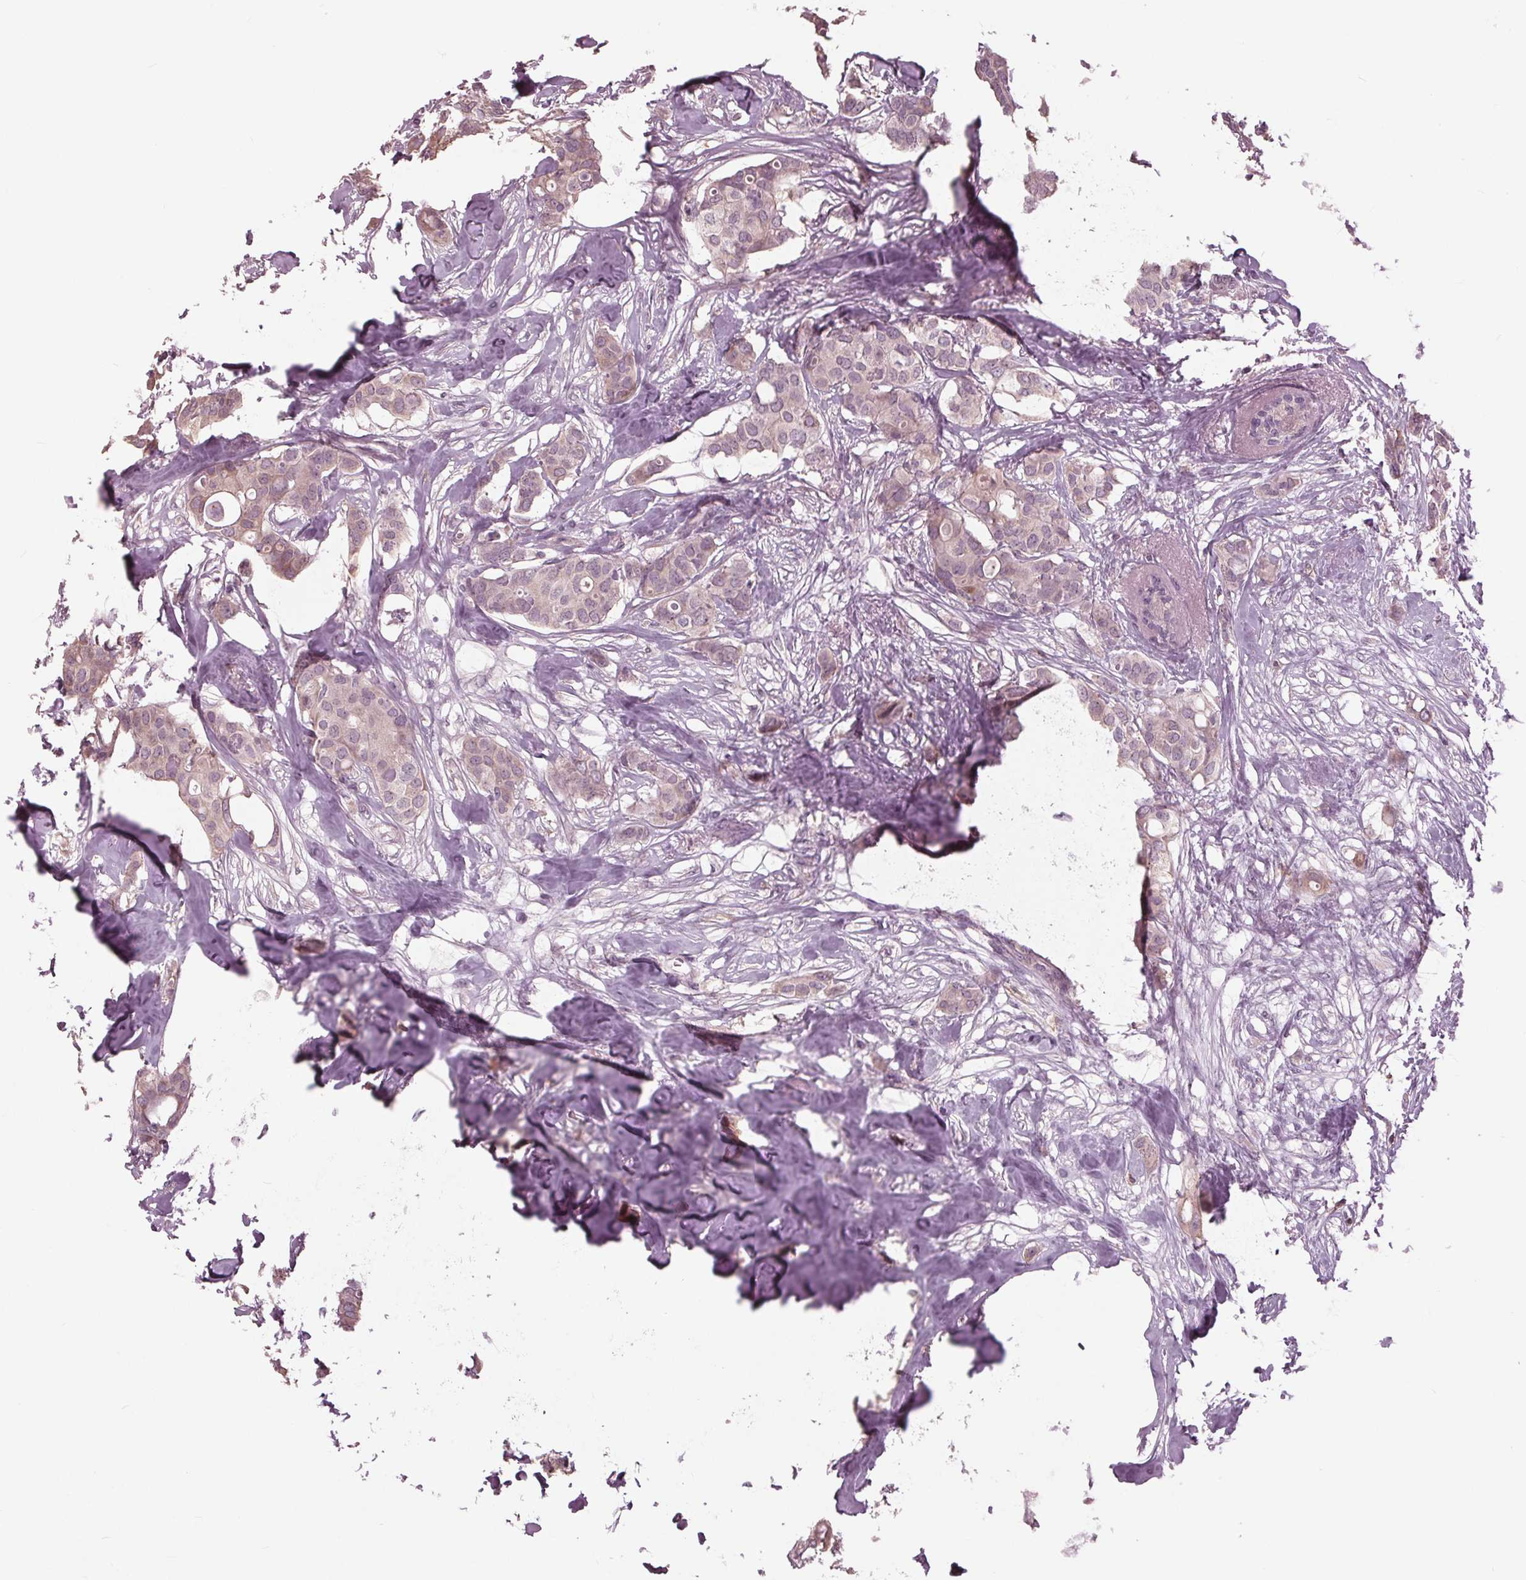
{"staining": {"intensity": "weak", "quantity": "<25%", "location": "cytoplasmic/membranous"}, "tissue": "breast cancer", "cell_type": "Tumor cells", "image_type": "cancer", "snomed": [{"axis": "morphology", "description": "Duct carcinoma"}, {"axis": "topography", "description": "Breast"}], "caption": "Immunohistochemical staining of breast cancer (invasive ductal carcinoma) shows no significant expression in tumor cells. Brightfield microscopy of IHC stained with DAB (brown) and hematoxylin (blue), captured at high magnification.", "gene": "SIGLEC6", "patient": {"sex": "female", "age": 62}}